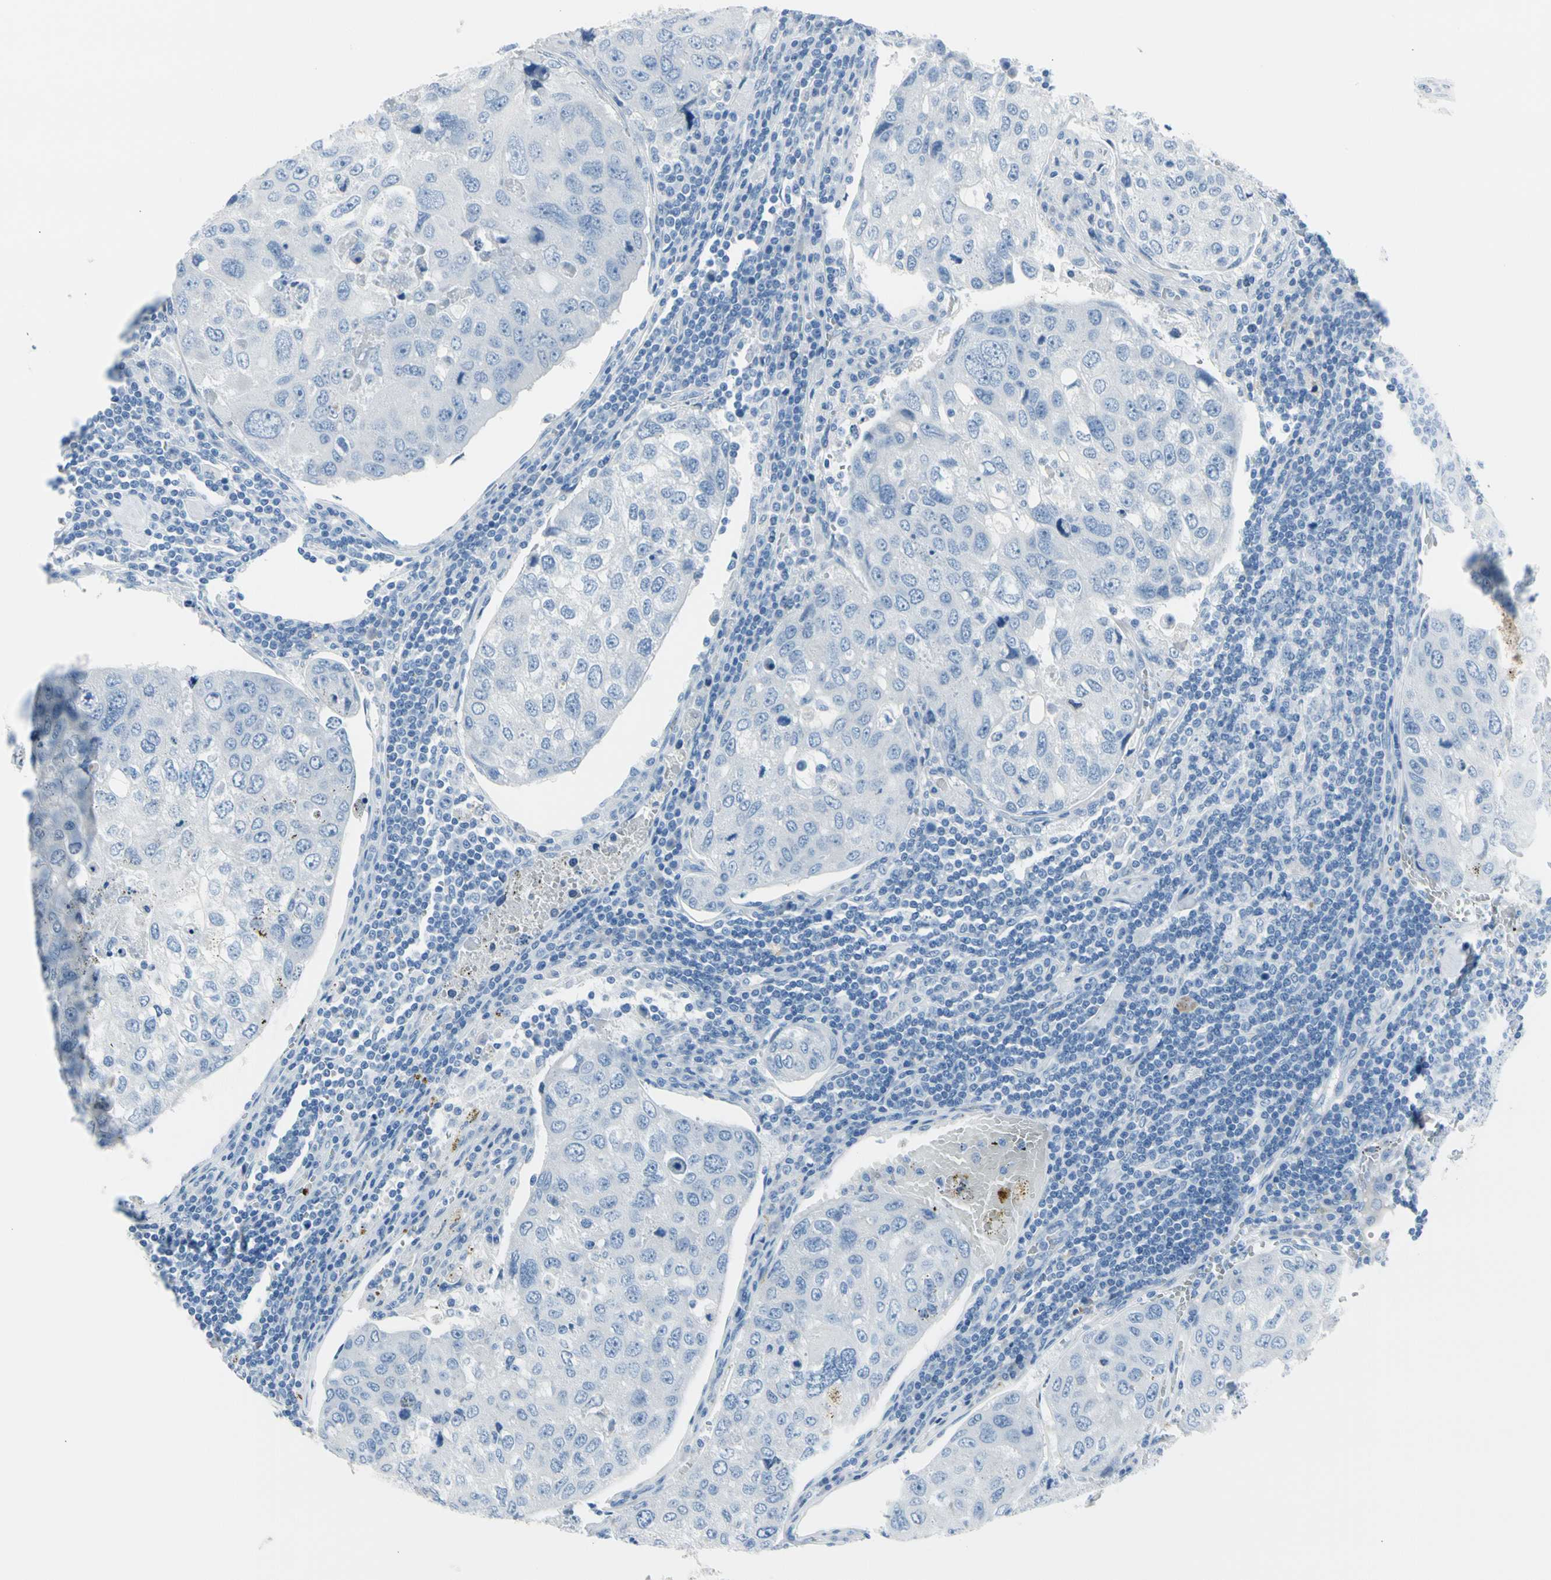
{"staining": {"intensity": "negative", "quantity": "none", "location": "none"}, "tissue": "urothelial cancer", "cell_type": "Tumor cells", "image_type": "cancer", "snomed": [{"axis": "morphology", "description": "Urothelial carcinoma, High grade"}, {"axis": "topography", "description": "Lymph node"}, {"axis": "topography", "description": "Urinary bladder"}], "caption": "An IHC image of urothelial cancer is shown. There is no staining in tumor cells of urothelial cancer. (Immunohistochemistry, brightfield microscopy, high magnification).", "gene": "TPO", "patient": {"sex": "male", "age": 51}}